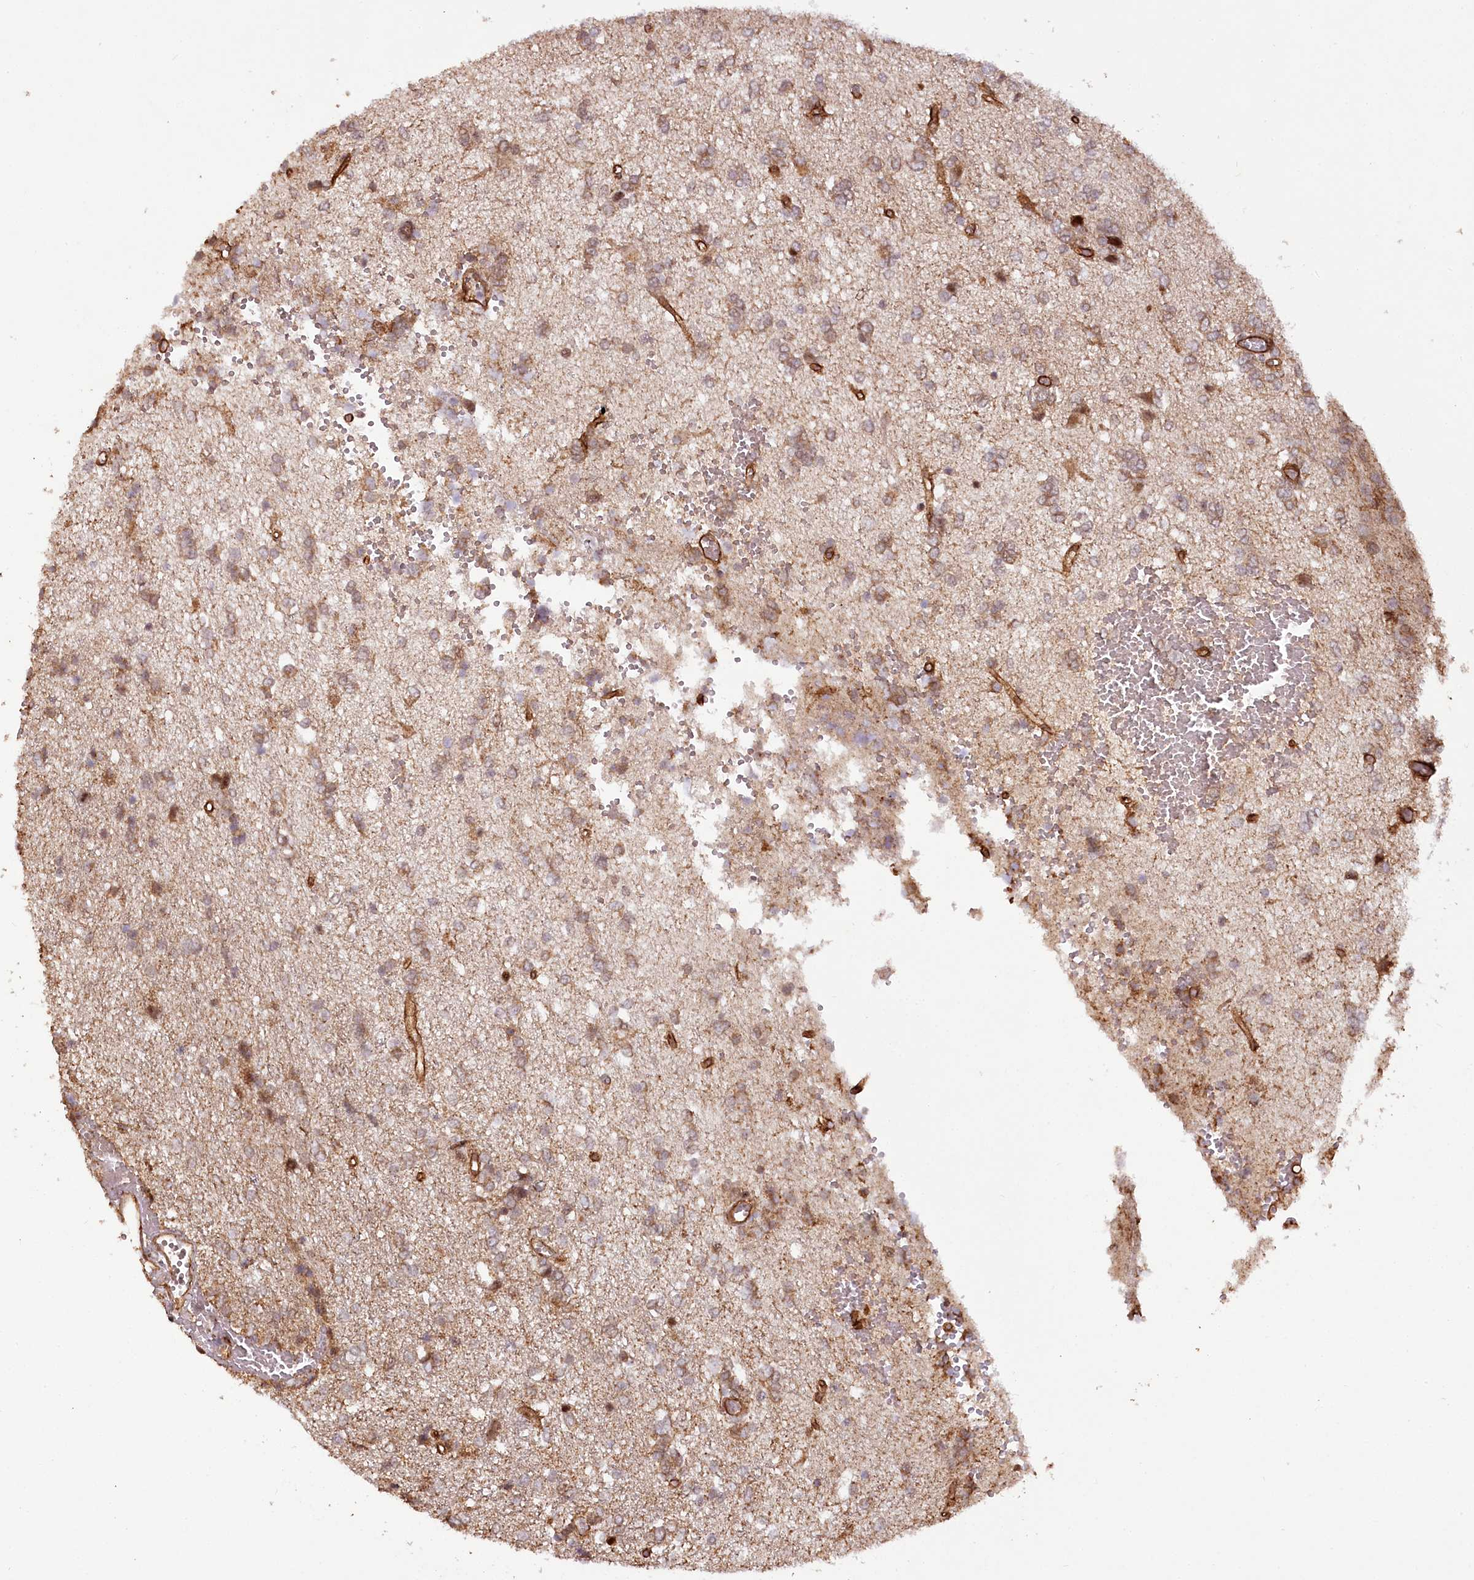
{"staining": {"intensity": "weak", "quantity": ">75%", "location": "cytoplasmic/membranous"}, "tissue": "glioma", "cell_type": "Tumor cells", "image_type": "cancer", "snomed": [{"axis": "morphology", "description": "Glioma, malignant, High grade"}, {"axis": "topography", "description": "Brain"}], "caption": "Approximately >75% of tumor cells in human glioma display weak cytoplasmic/membranous protein positivity as visualized by brown immunohistochemical staining.", "gene": "COPG1", "patient": {"sex": "female", "age": 59}}